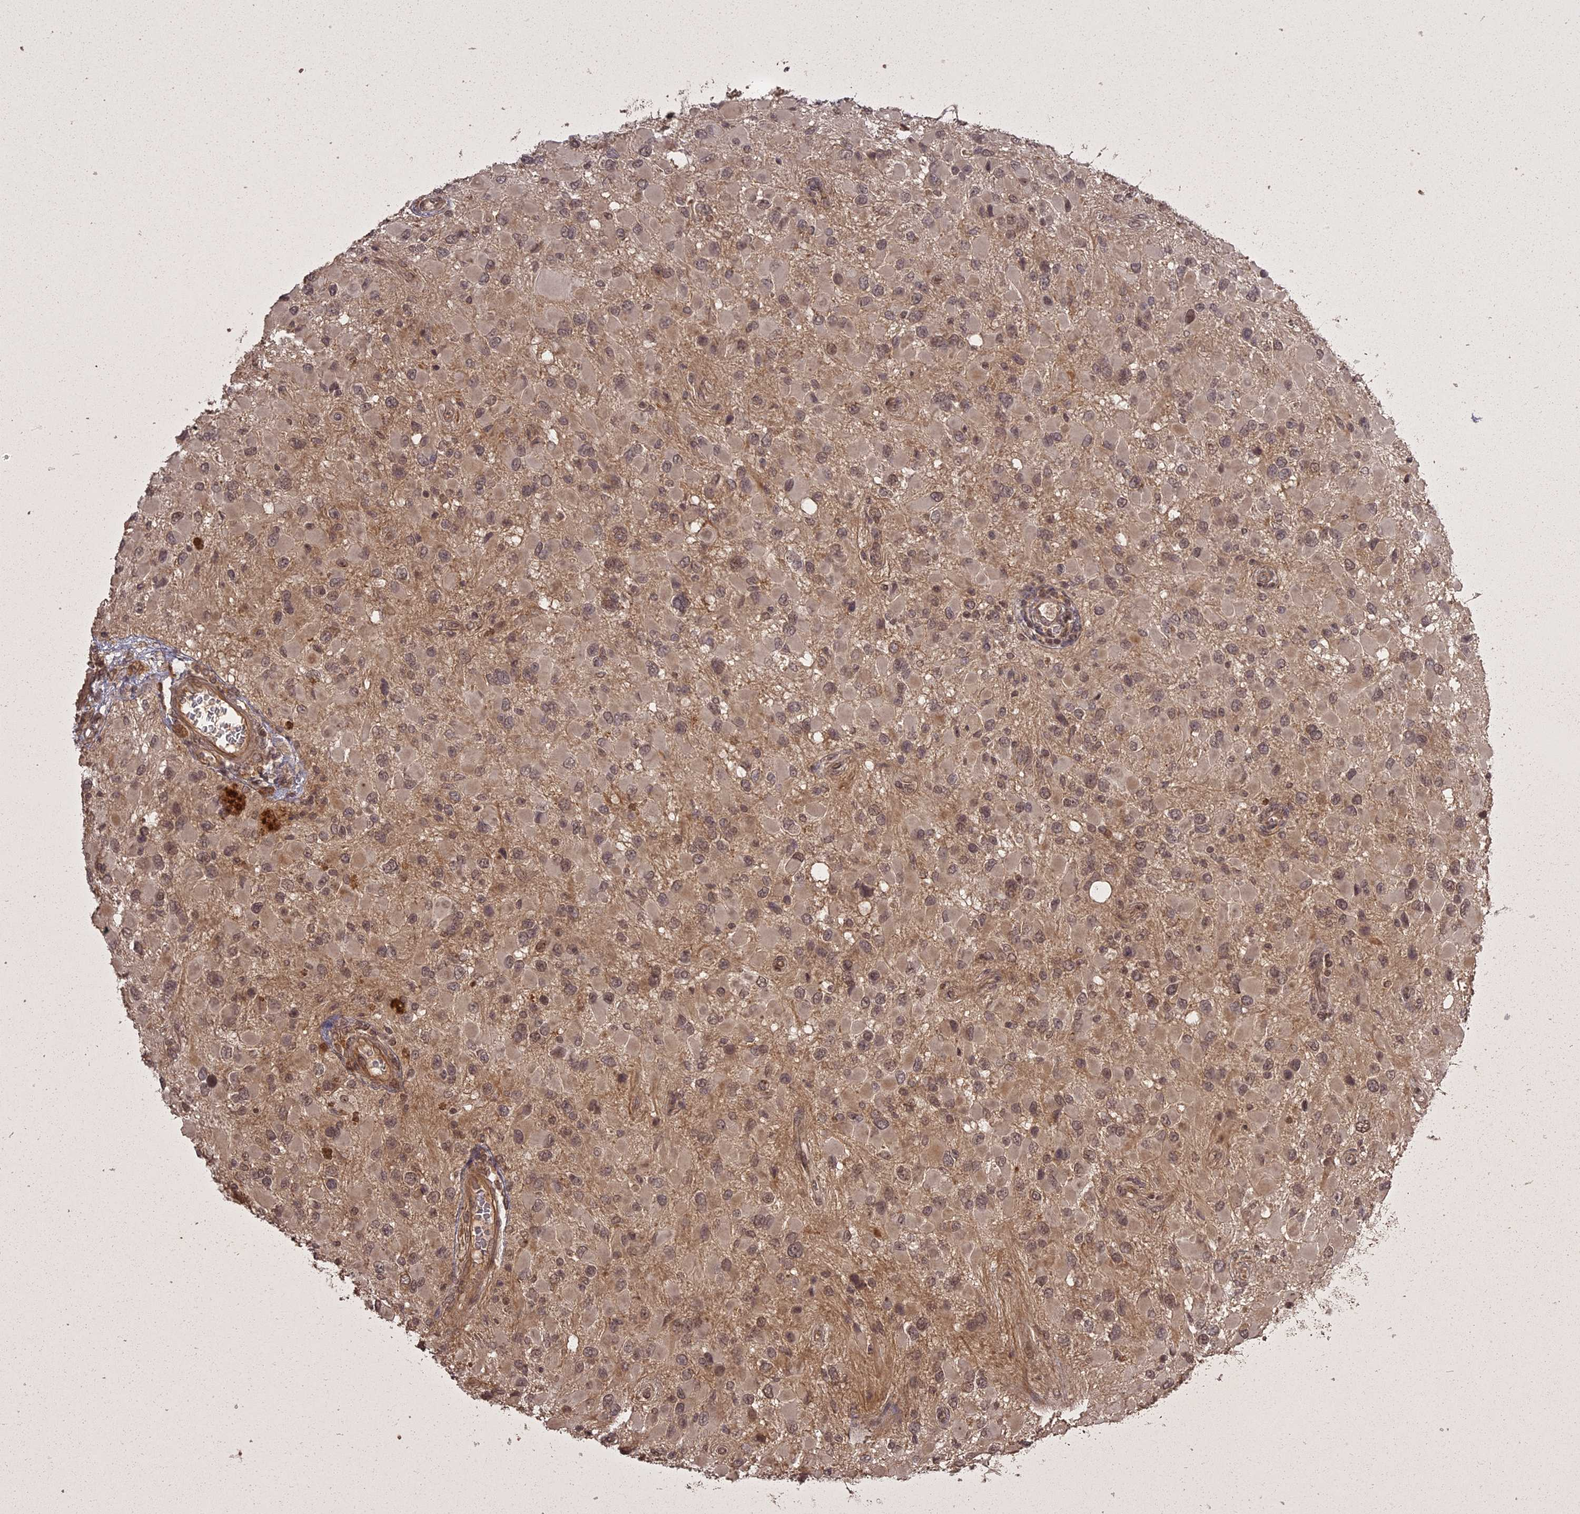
{"staining": {"intensity": "weak", "quantity": ">75%", "location": "cytoplasmic/membranous,nuclear"}, "tissue": "glioma", "cell_type": "Tumor cells", "image_type": "cancer", "snomed": [{"axis": "morphology", "description": "Glioma, malignant, High grade"}, {"axis": "topography", "description": "Brain"}], "caption": "Human glioma stained with a protein marker displays weak staining in tumor cells.", "gene": "ING5", "patient": {"sex": "male", "age": 53}}